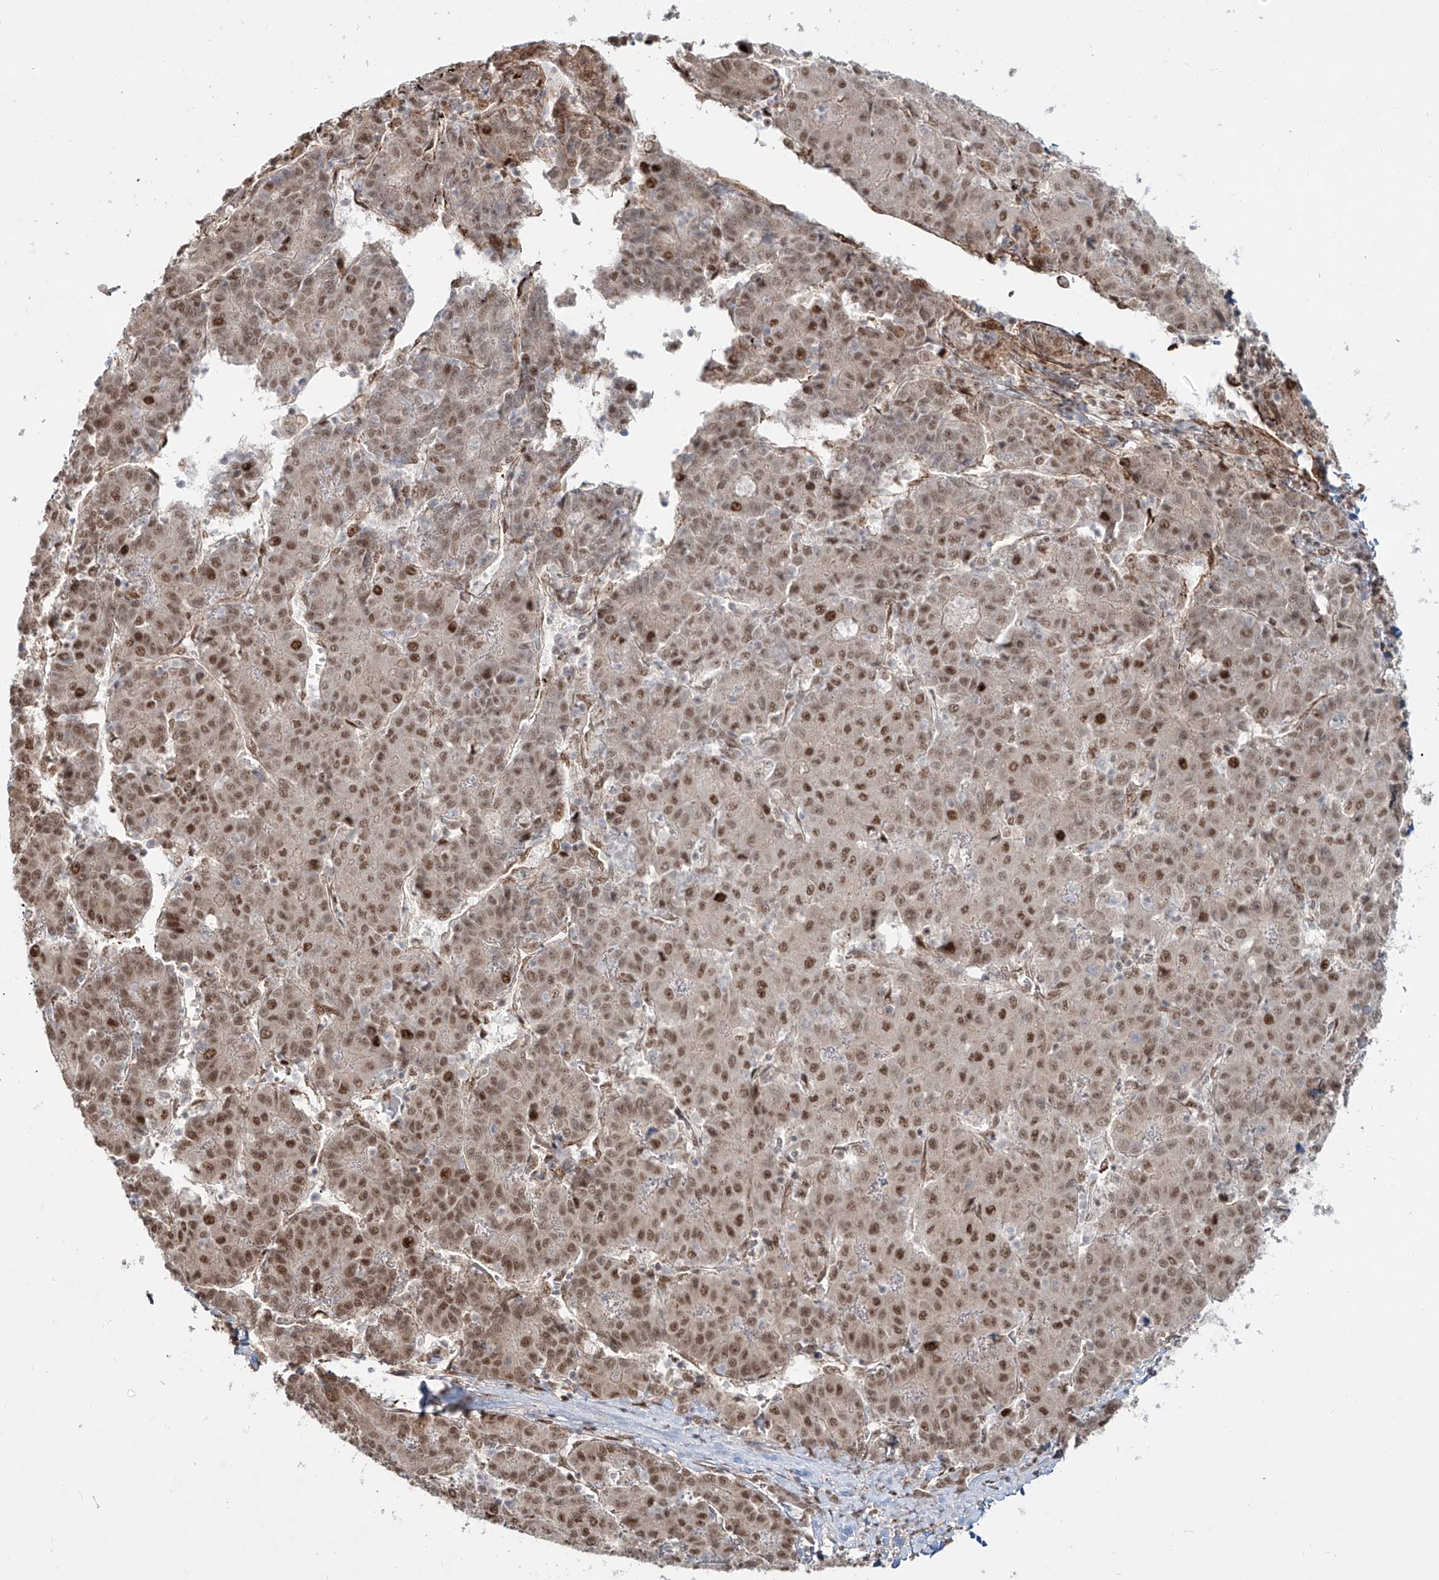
{"staining": {"intensity": "moderate", "quantity": ">75%", "location": "nuclear"}, "tissue": "liver cancer", "cell_type": "Tumor cells", "image_type": "cancer", "snomed": [{"axis": "morphology", "description": "Carcinoma, Hepatocellular, NOS"}, {"axis": "topography", "description": "Liver"}], "caption": "Liver cancer (hepatocellular carcinoma) tissue displays moderate nuclear staining in approximately >75% of tumor cells", "gene": "ZNF710", "patient": {"sex": "male", "age": 65}}